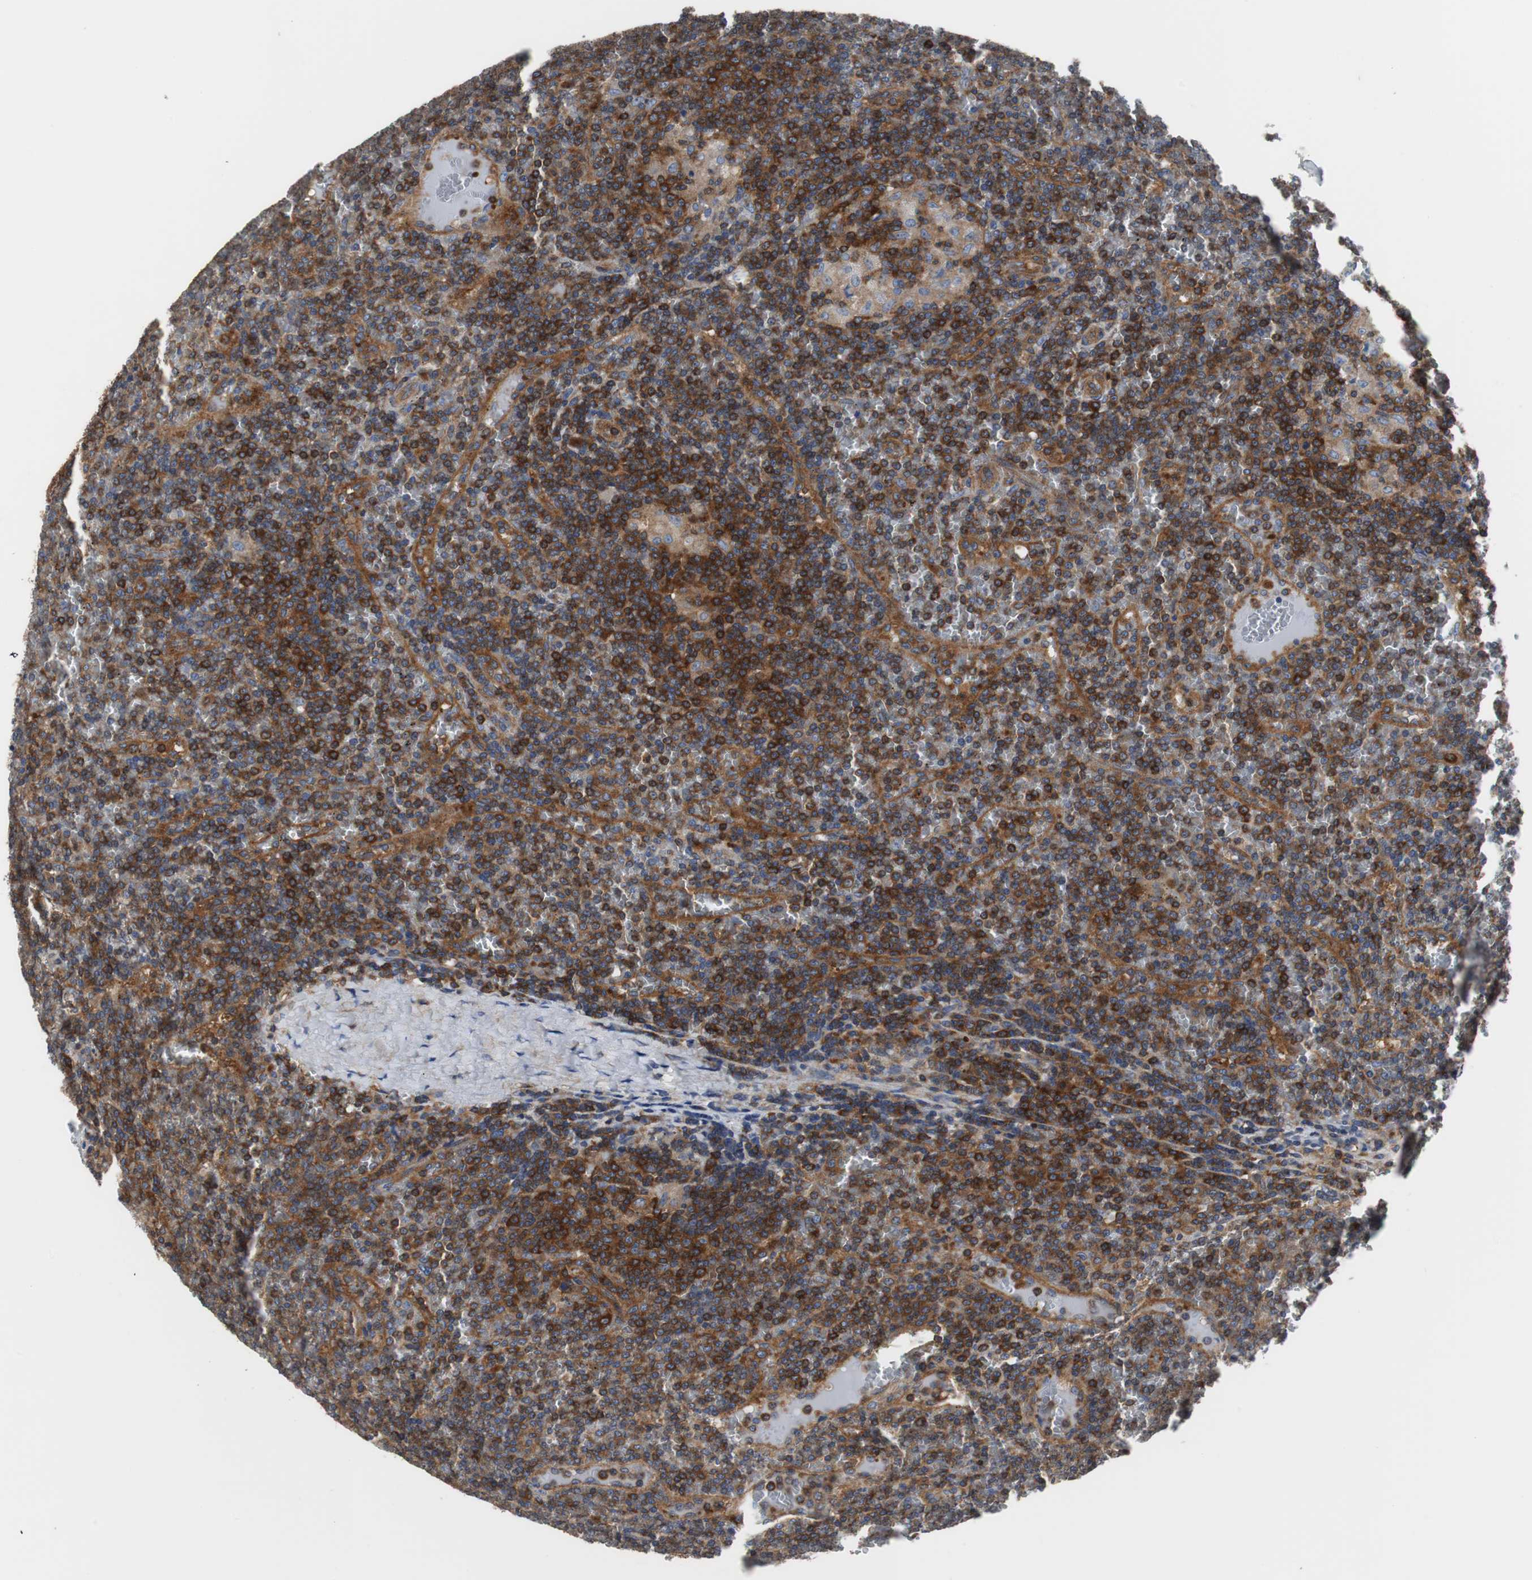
{"staining": {"intensity": "strong", "quantity": ">75%", "location": "cytoplasmic/membranous"}, "tissue": "lymphoma", "cell_type": "Tumor cells", "image_type": "cancer", "snomed": [{"axis": "morphology", "description": "Malignant lymphoma, non-Hodgkin's type, Low grade"}, {"axis": "topography", "description": "Spleen"}], "caption": "Strong cytoplasmic/membranous positivity is present in about >75% of tumor cells in lymphoma.", "gene": "BRAF", "patient": {"sex": "female", "age": 19}}